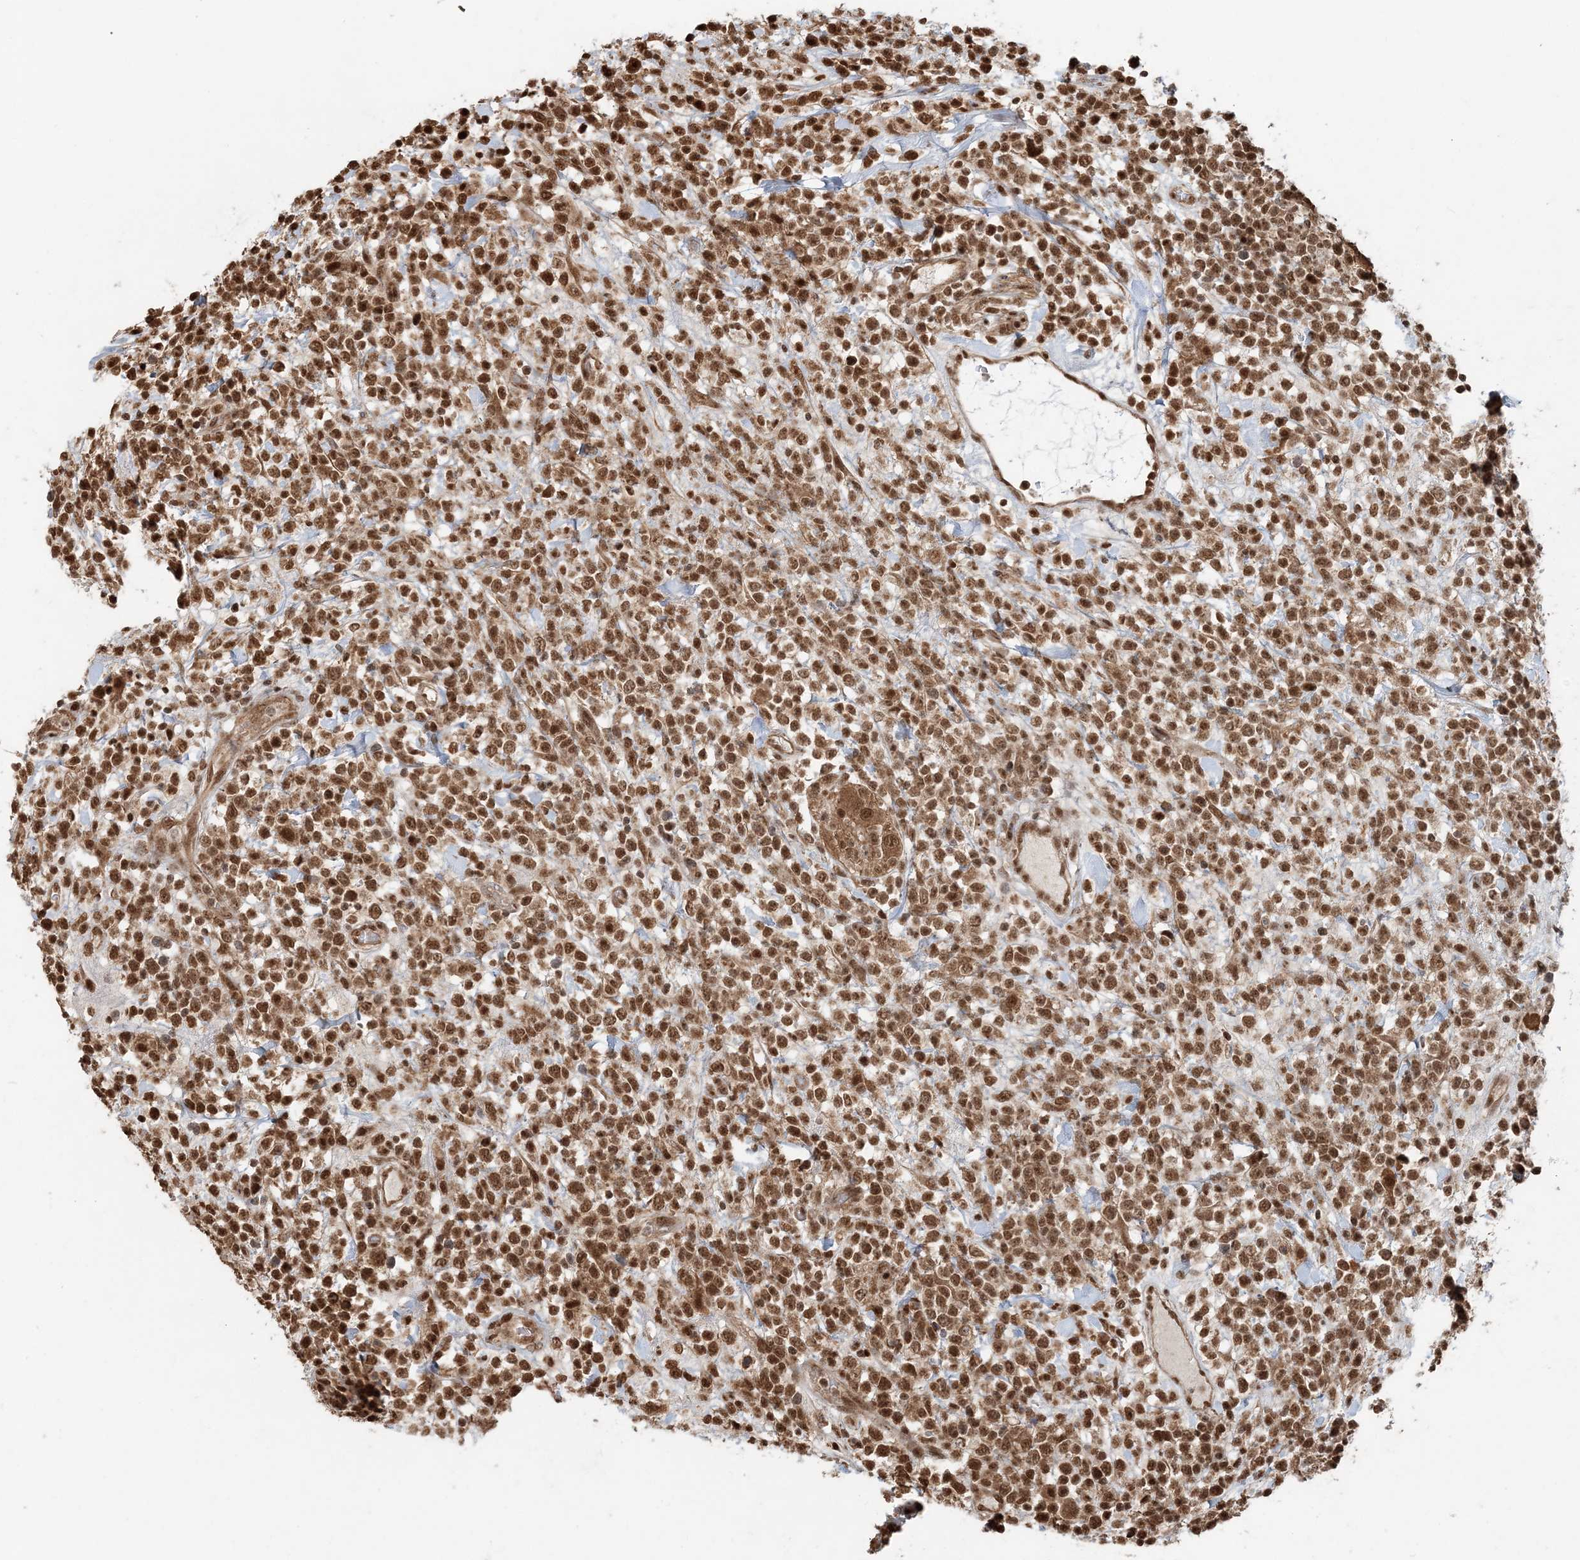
{"staining": {"intensity": "moderate", "quantity": ">75%", "location": "nuclear"}, "tissue": "lymphoma", "cell_type": "Tumor cells", "image_type": "cancer", "snomed": [{"axis": "morphology", "description": "Malignant lymphoma, non-Hodgkin's type, High grade"}, {"axis": "topography", "description": "Colon"}], "caption": "A brown stain labels moderate nuclear expression of a protein in high-grade malignant lymphoma, non-Hodgkin's type tumor cells.", "gene": "ARHGAP35", "patient": {"sex": "female", "age": 53}}